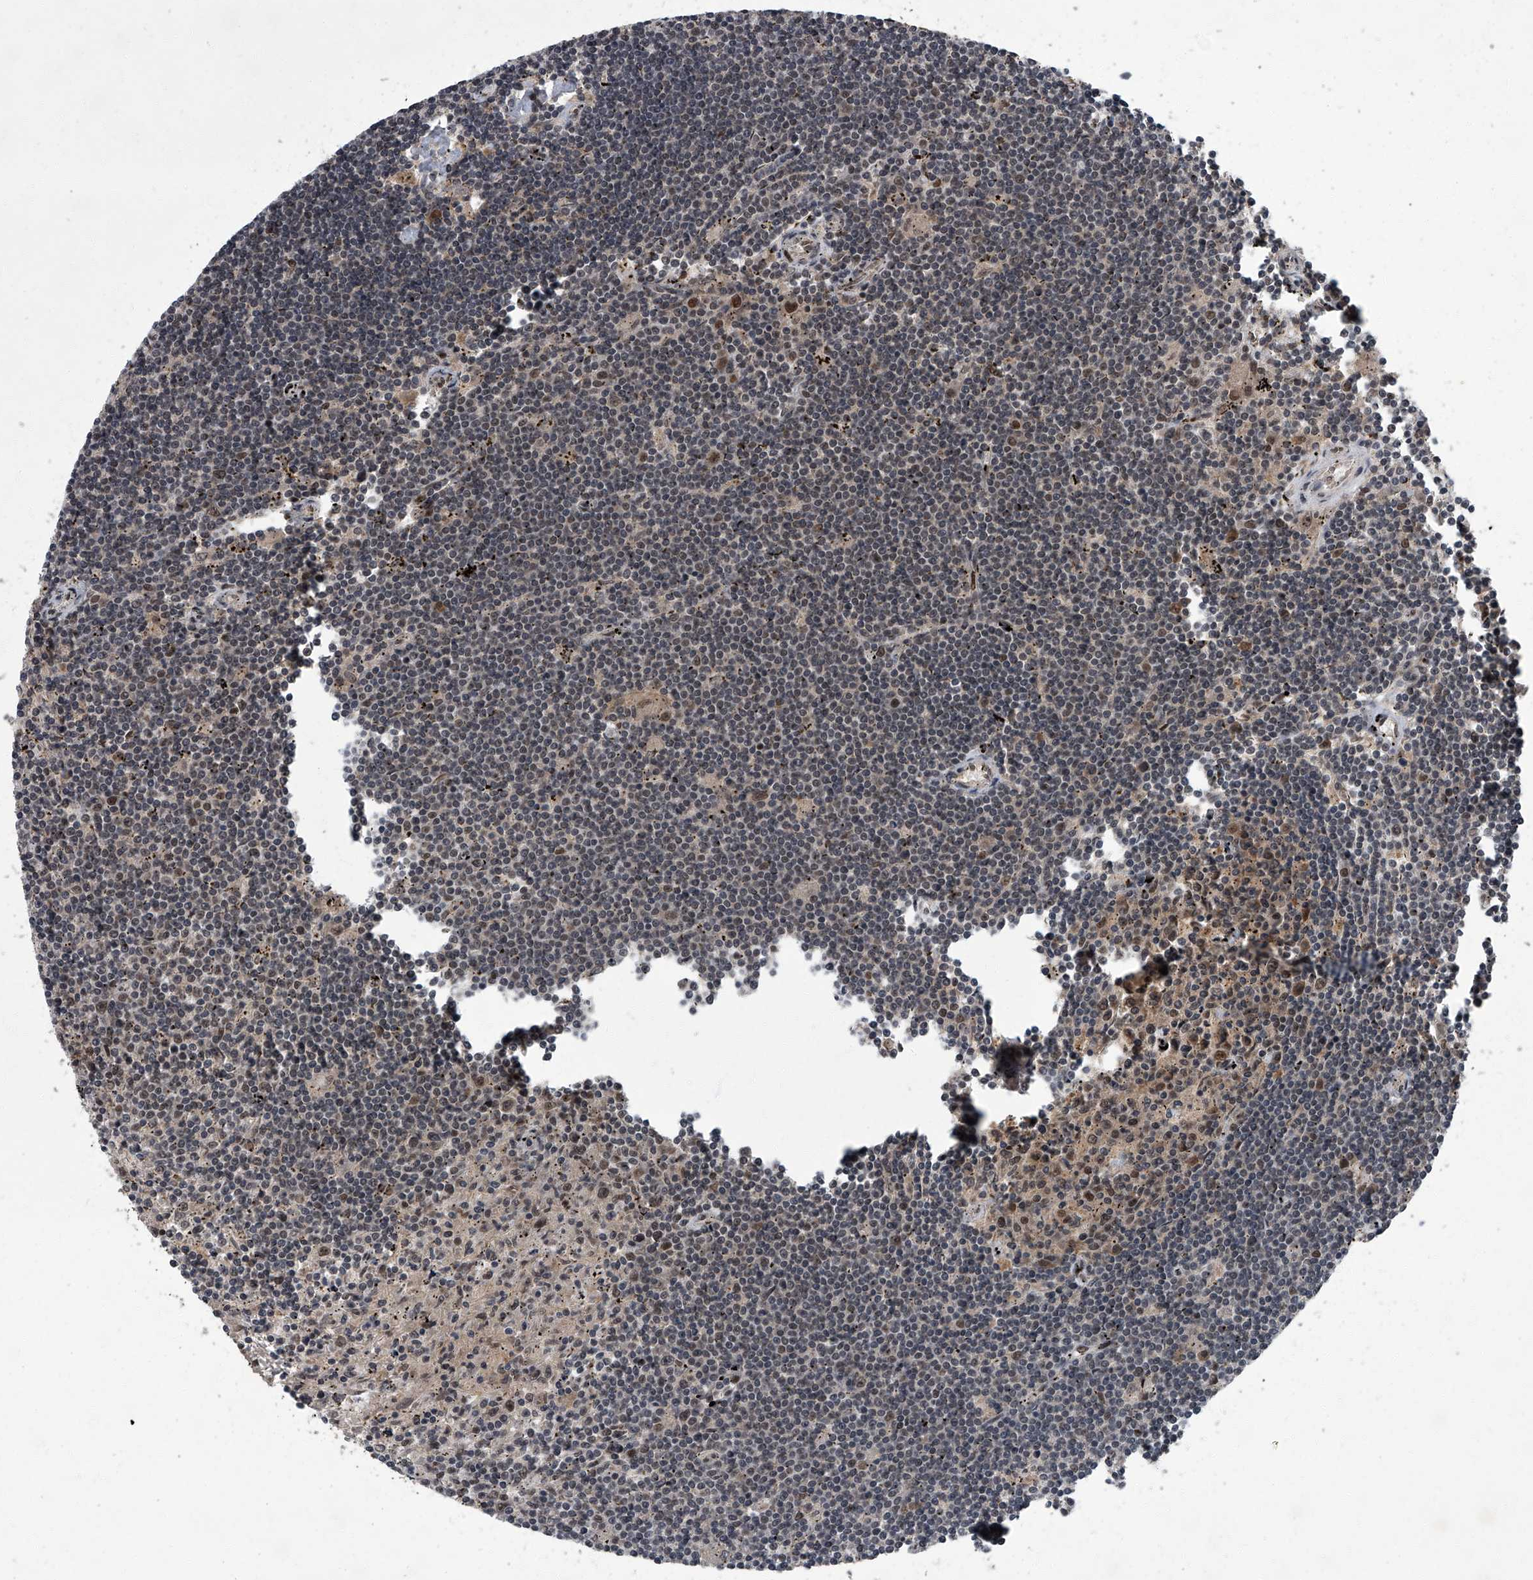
{"staining": {"intensity": "moderate", "quantity": "<25%", "location": "nuclear"}, "tissue": "lymphoma", "cell_type": "Tumor cells", "image_type": "cancer", "snomed": [{"axis": "morphology", "description": "Malignant lymphoma, non-Hodgkin's type, Low grade"}, {"axis": "topography", "description": "Spleen"}], "caption": "There is low levels of moderate nuclear staining in tumor cells of lymphoma, as demonstrated by immunohistochemical staining (brown color).", "gene": "ZNF518B", "patient": {"sex": "male", "age": 76}}